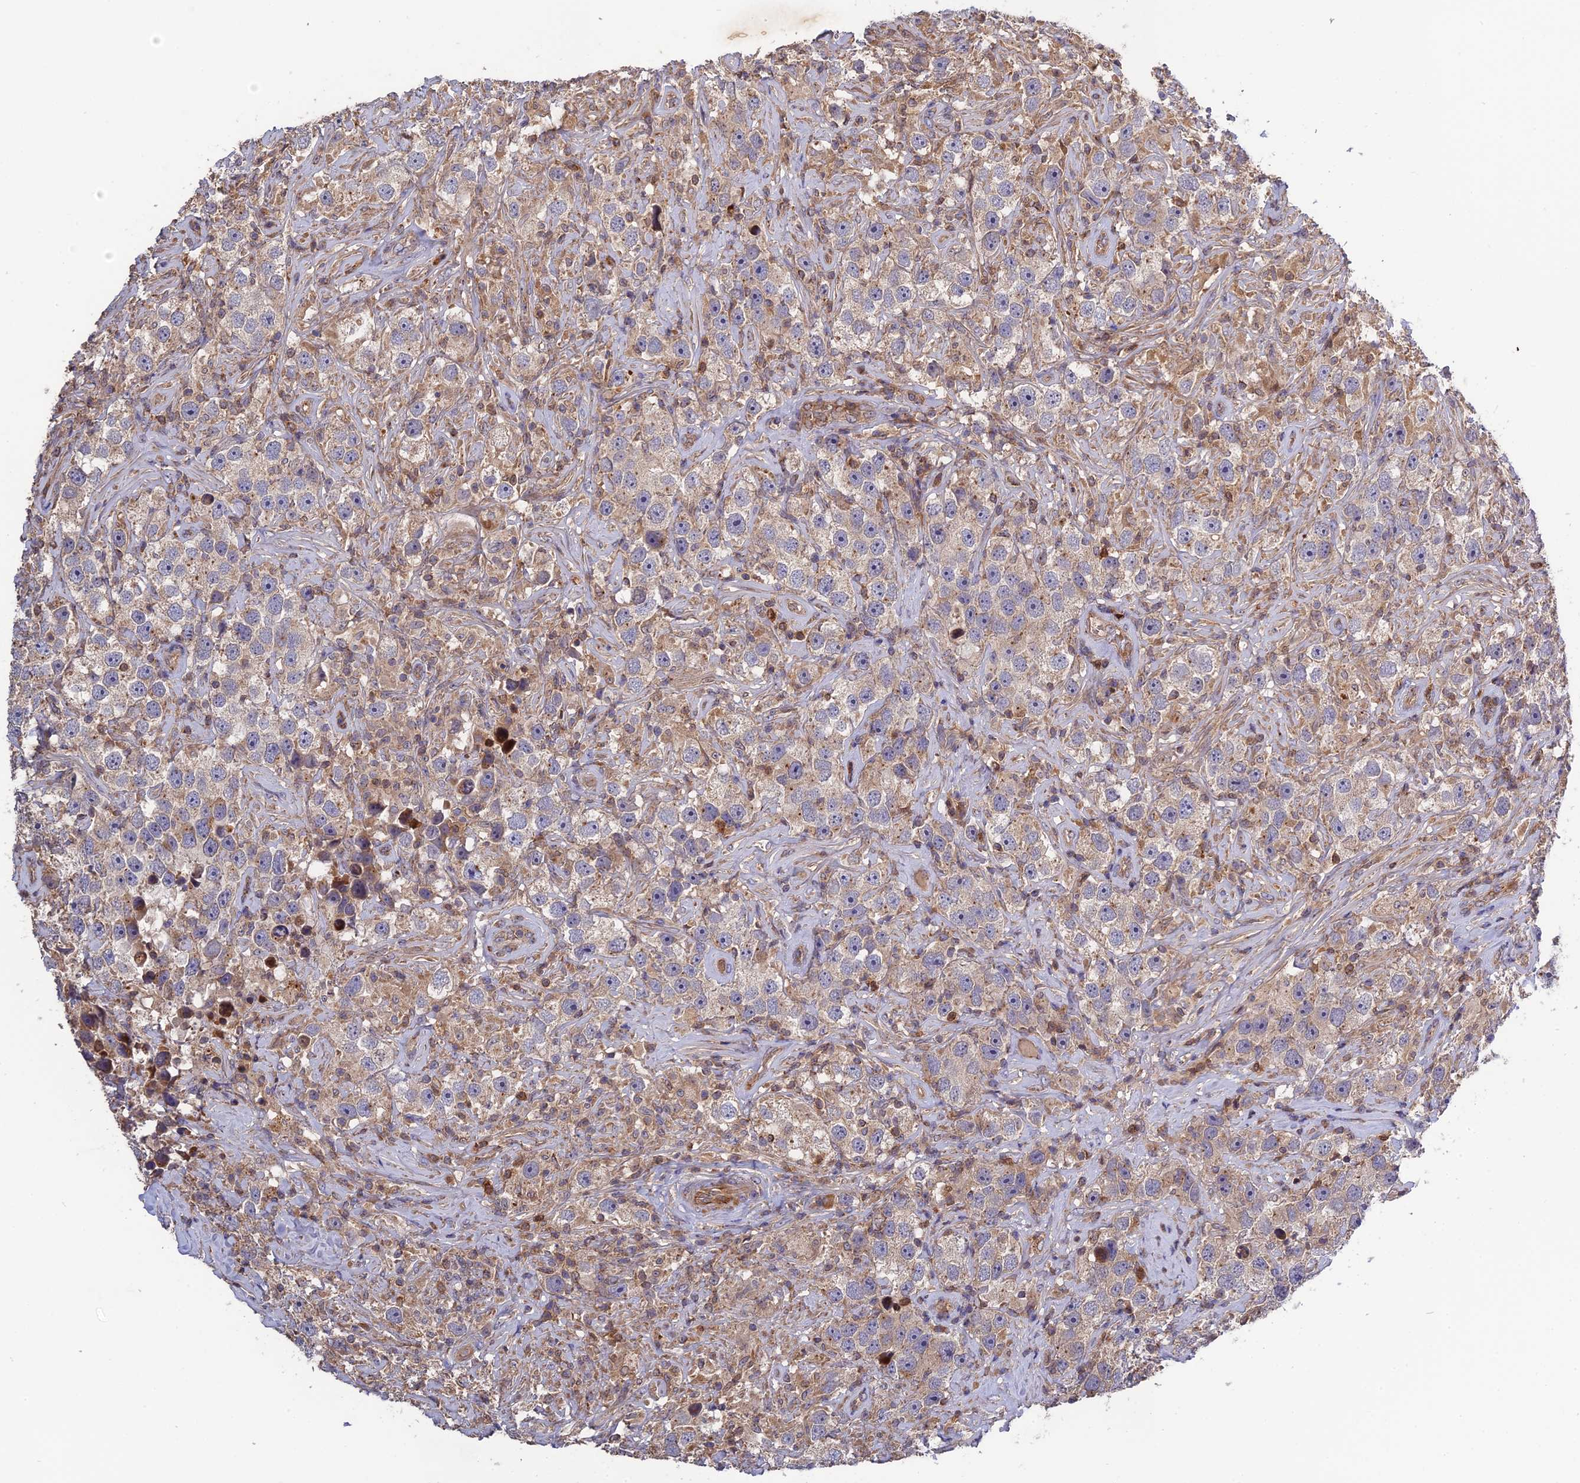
{"staining": {"intensity": "weak", "quantity": "25%-75%", "location": "cytoplasmic/membranous"}, "tissue": "testis cancer", "cell_type": "Tumor cells", "image_type": "cancer", "snomed": [{"axis": "morphology", "description": "Seminoma, NOS"}, {"axis": "topography", "description": "Testis"}], "caption": "Protein positivity by immunohistochemistry (IHC) reveals weak cytoplasmic/membranous expression in approximately 25%-75% of tumor cells in testis cancer.", "gene": "RPIA", "patient": {"sex": "male", "age": 49}}